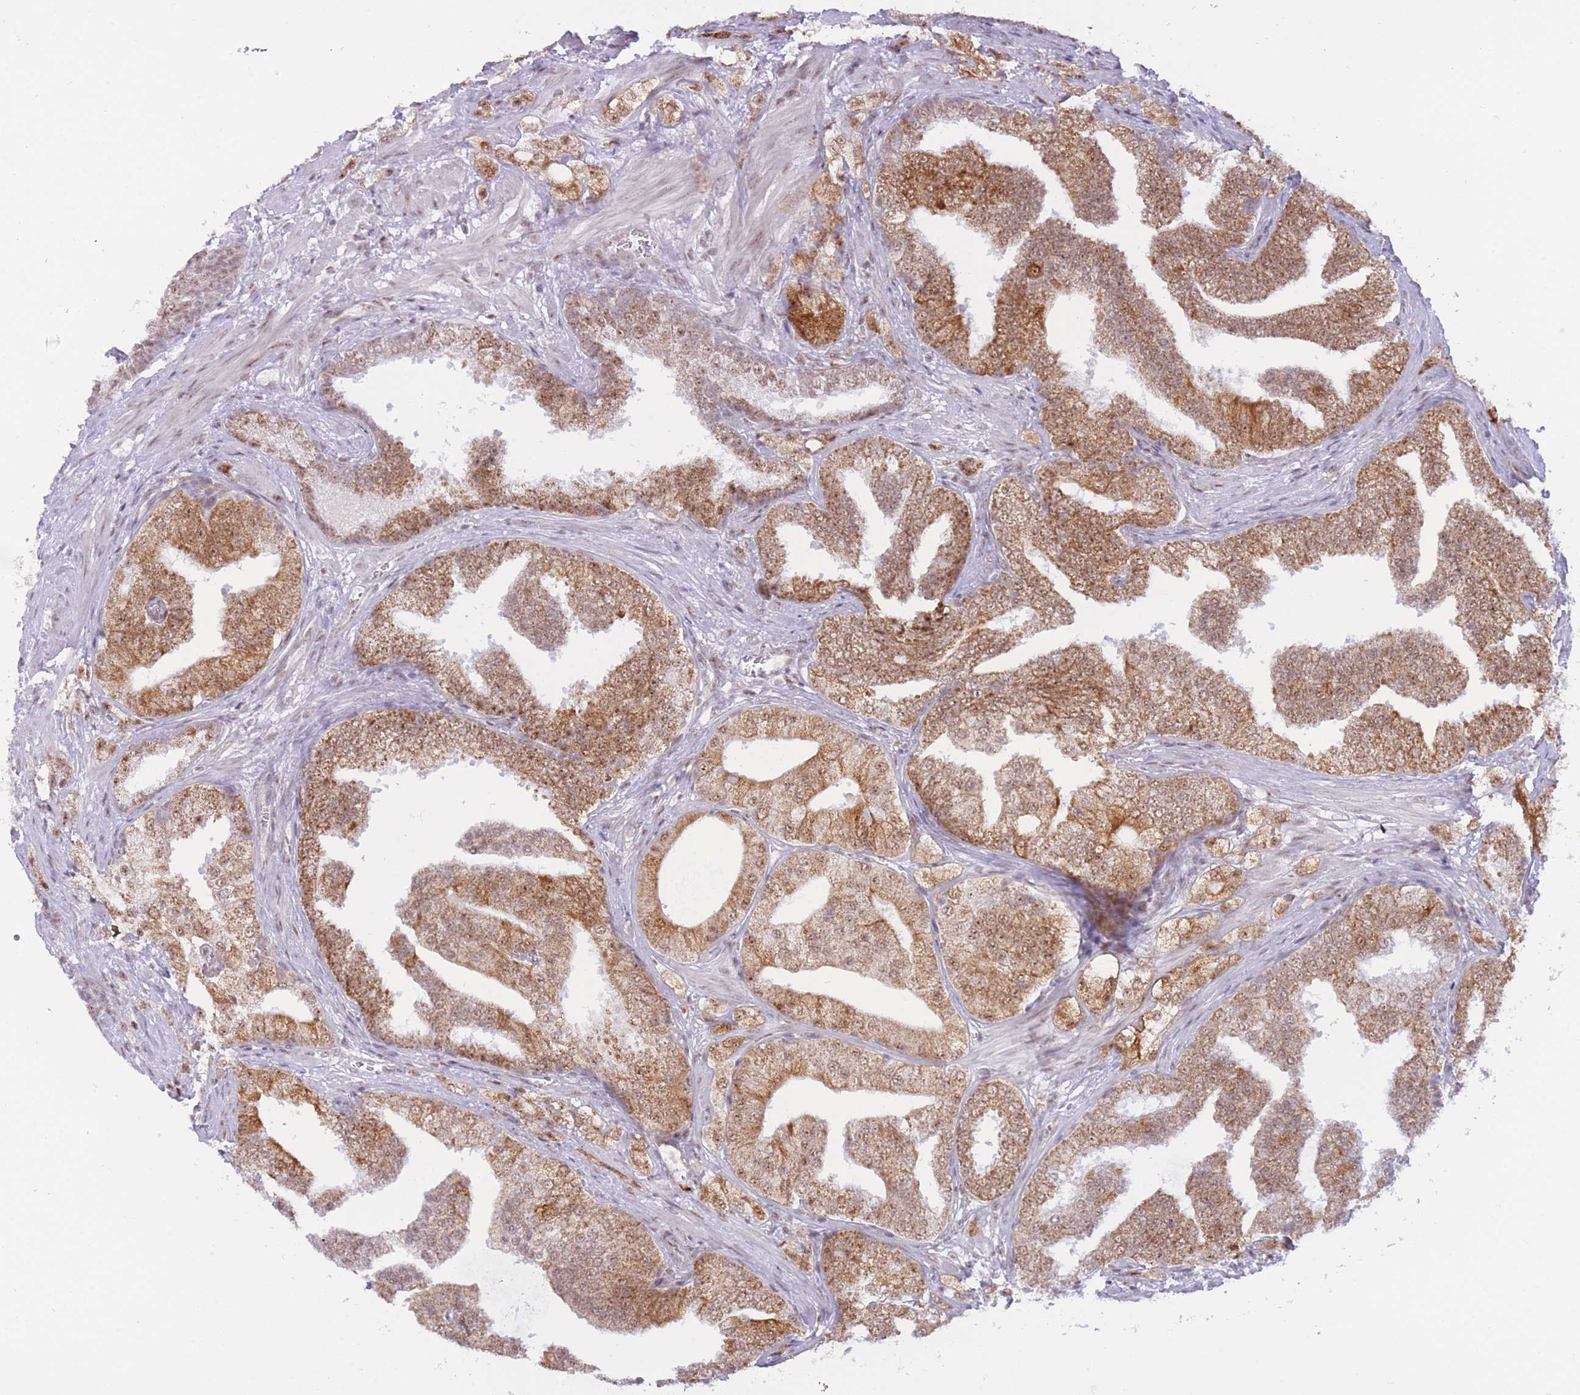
{"staining": {"intensity": "moderate", "quantity": ">75%", "location": "cytoplasmic/membranous,nuclear"}, "tissue": "prostate cancer", "cell_type": "Tumor cells", "image_type": "cancer", "snomed": [{"axis": "morphology", "description": "Adenocarcinoma, High grade"}, {"axis": "topography", "description": "Prostate"}], "caption": "Approximately >75% of tumor cells in human high-grade adenocarcinoma (prostate) show moderate cytoplasmic/membranous and nuclear protein positivity as visualized by brown immunohistochemical staining.", "gene": "CYP2B6", "patient": {"sex": "male", "age": 50}}